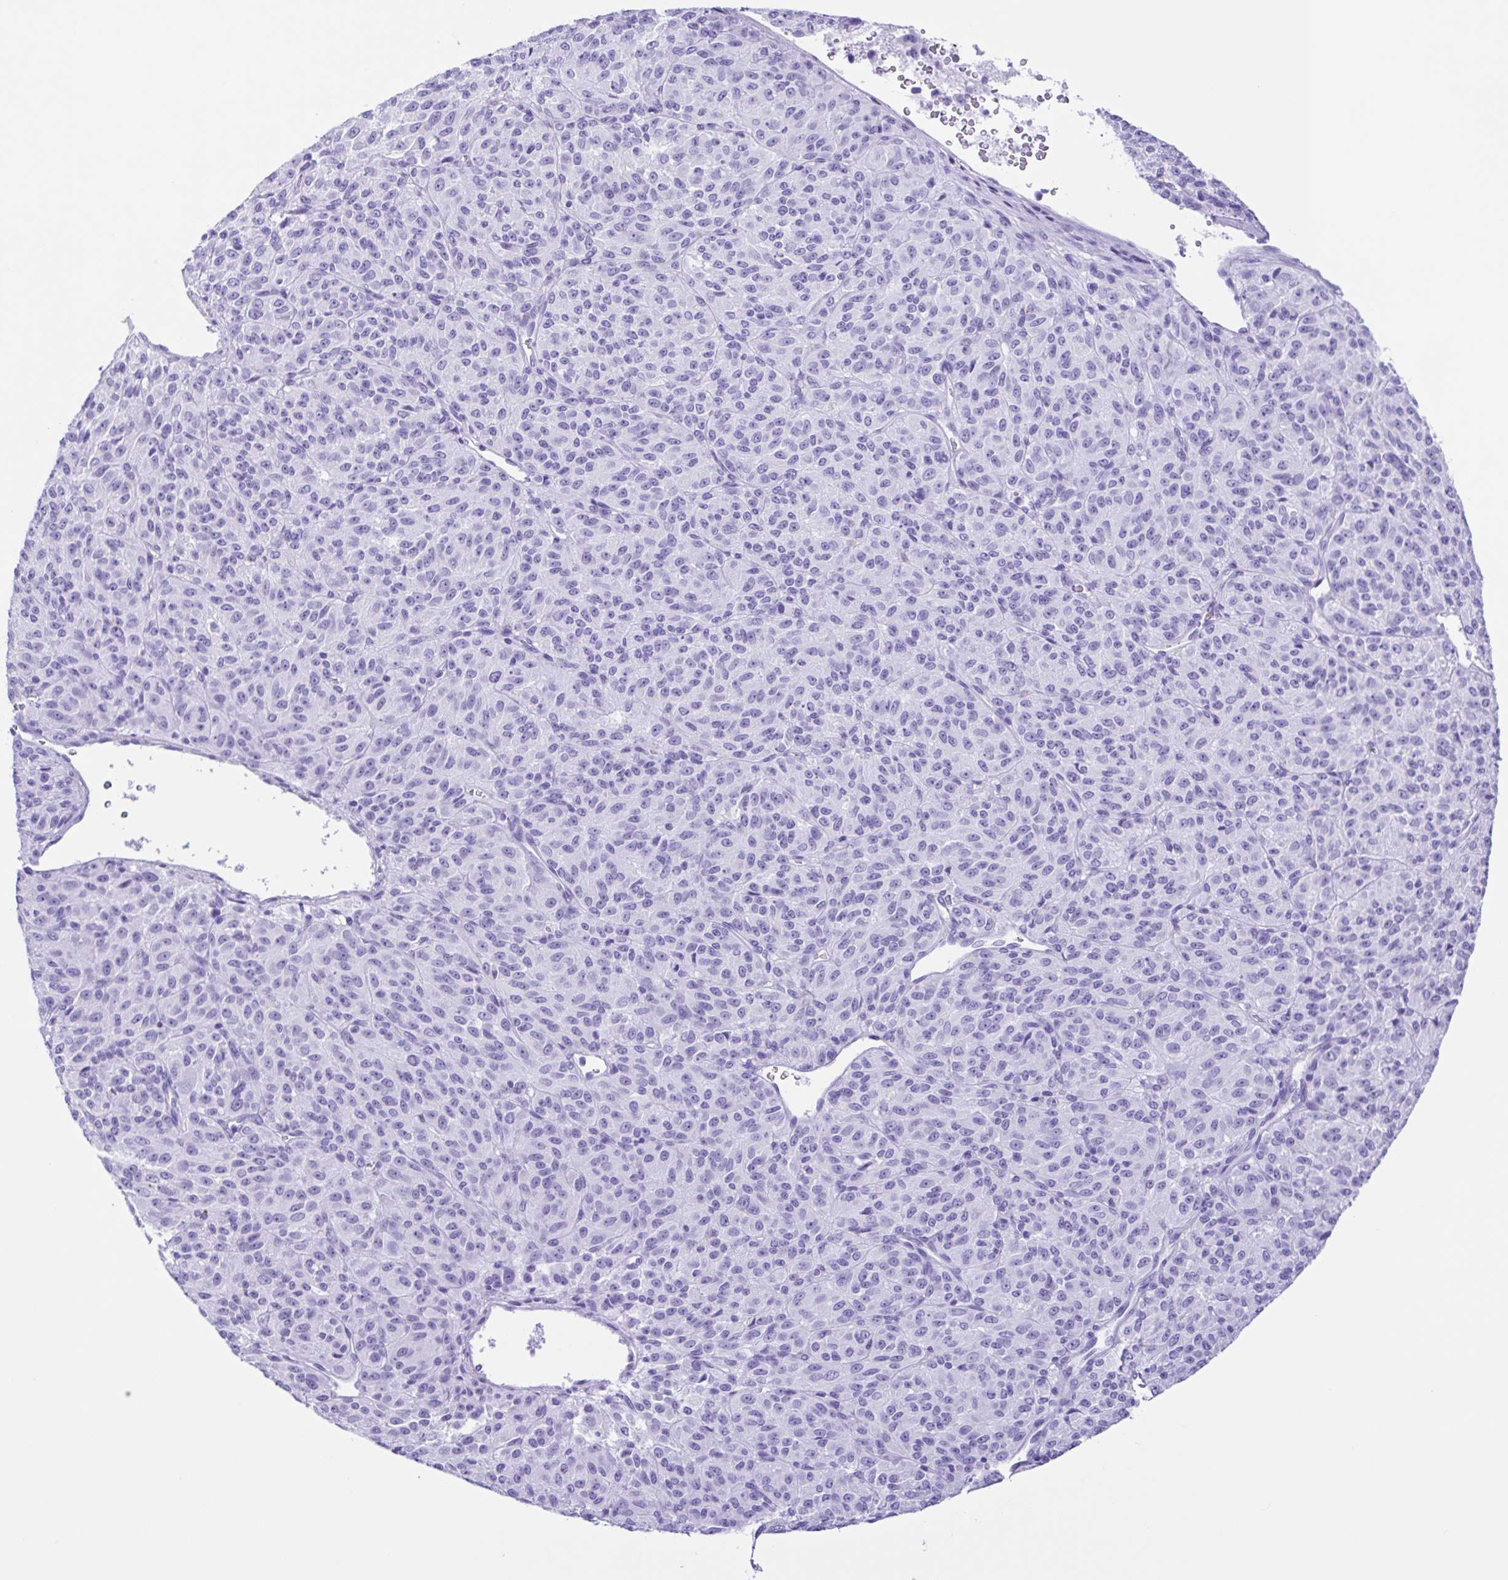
{"staining": {"intensity": "negative", "quantity": "none", "location": "none"}, "tissue": "melanoma", "cell_type": "Tumor cells", "image_type": "cancer", "snomed": [{"axis": "morphology", "description": "Malignant melanoma, Metastatic site"}, {"axis": "topography", "description": "Brain"}], "caption": "Melanoma stained for a protein using immunohistochemistry (IHC) displays no expression tumor cells.", "gene": "ERP27", "patient": {"sex": "female", "age": 56}}